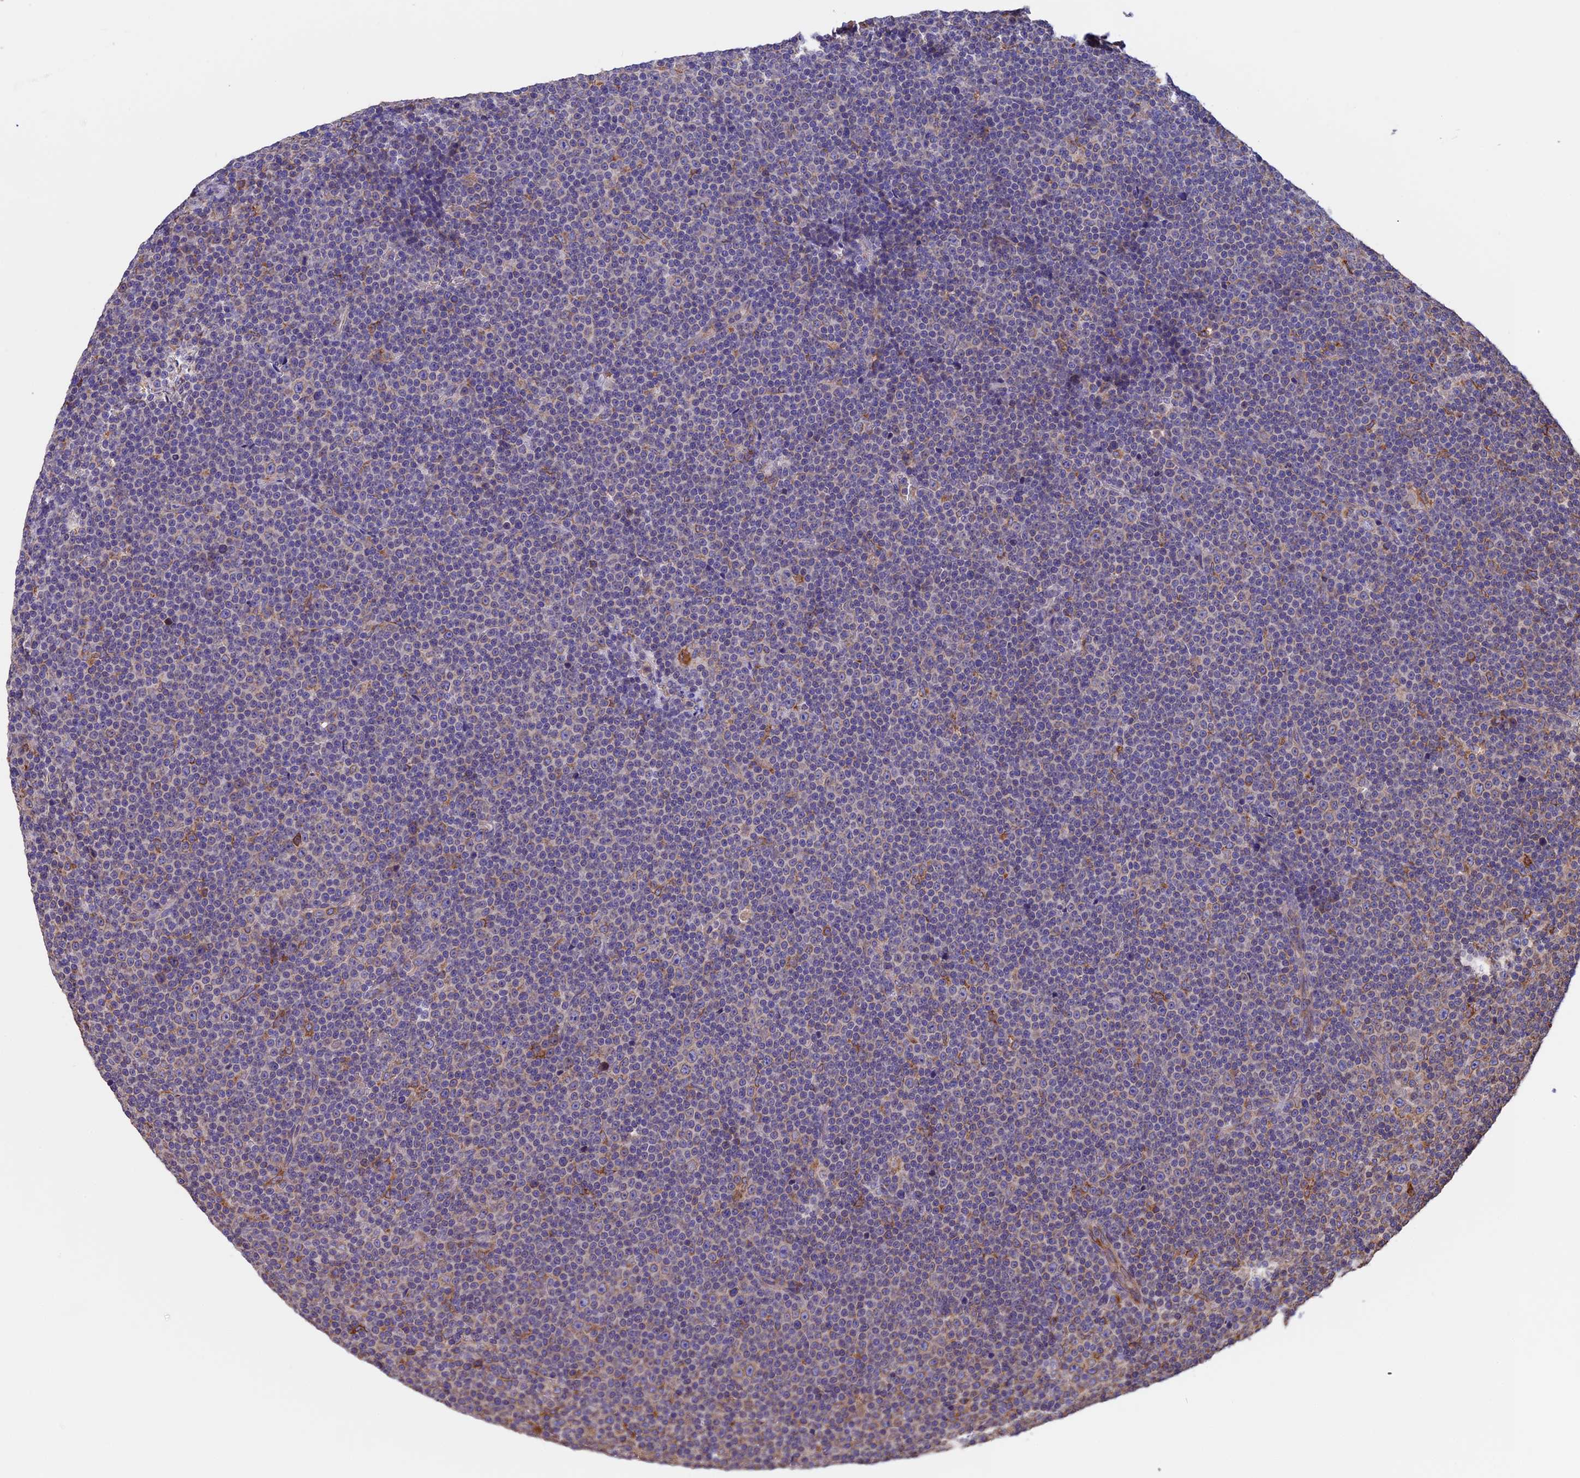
{"staining": {"intensity": "negative", "quantity": "none", "location": "none"}, "tissue": "lymphoma", "cell_type": "Tumor cells", "image_type": "cancer", "snomed": [{"axis": "morphology", "description": "Malignant lymphoma, non-Hodgkin's type, Low grade"}, {"axis": "topography", "description": "Lymph node"}], "caption": "IHC of lymphoma exhibits no staining in tumor cells.", "gene": "BTBD3", "patient": {"sex": "female", "age": 67}}